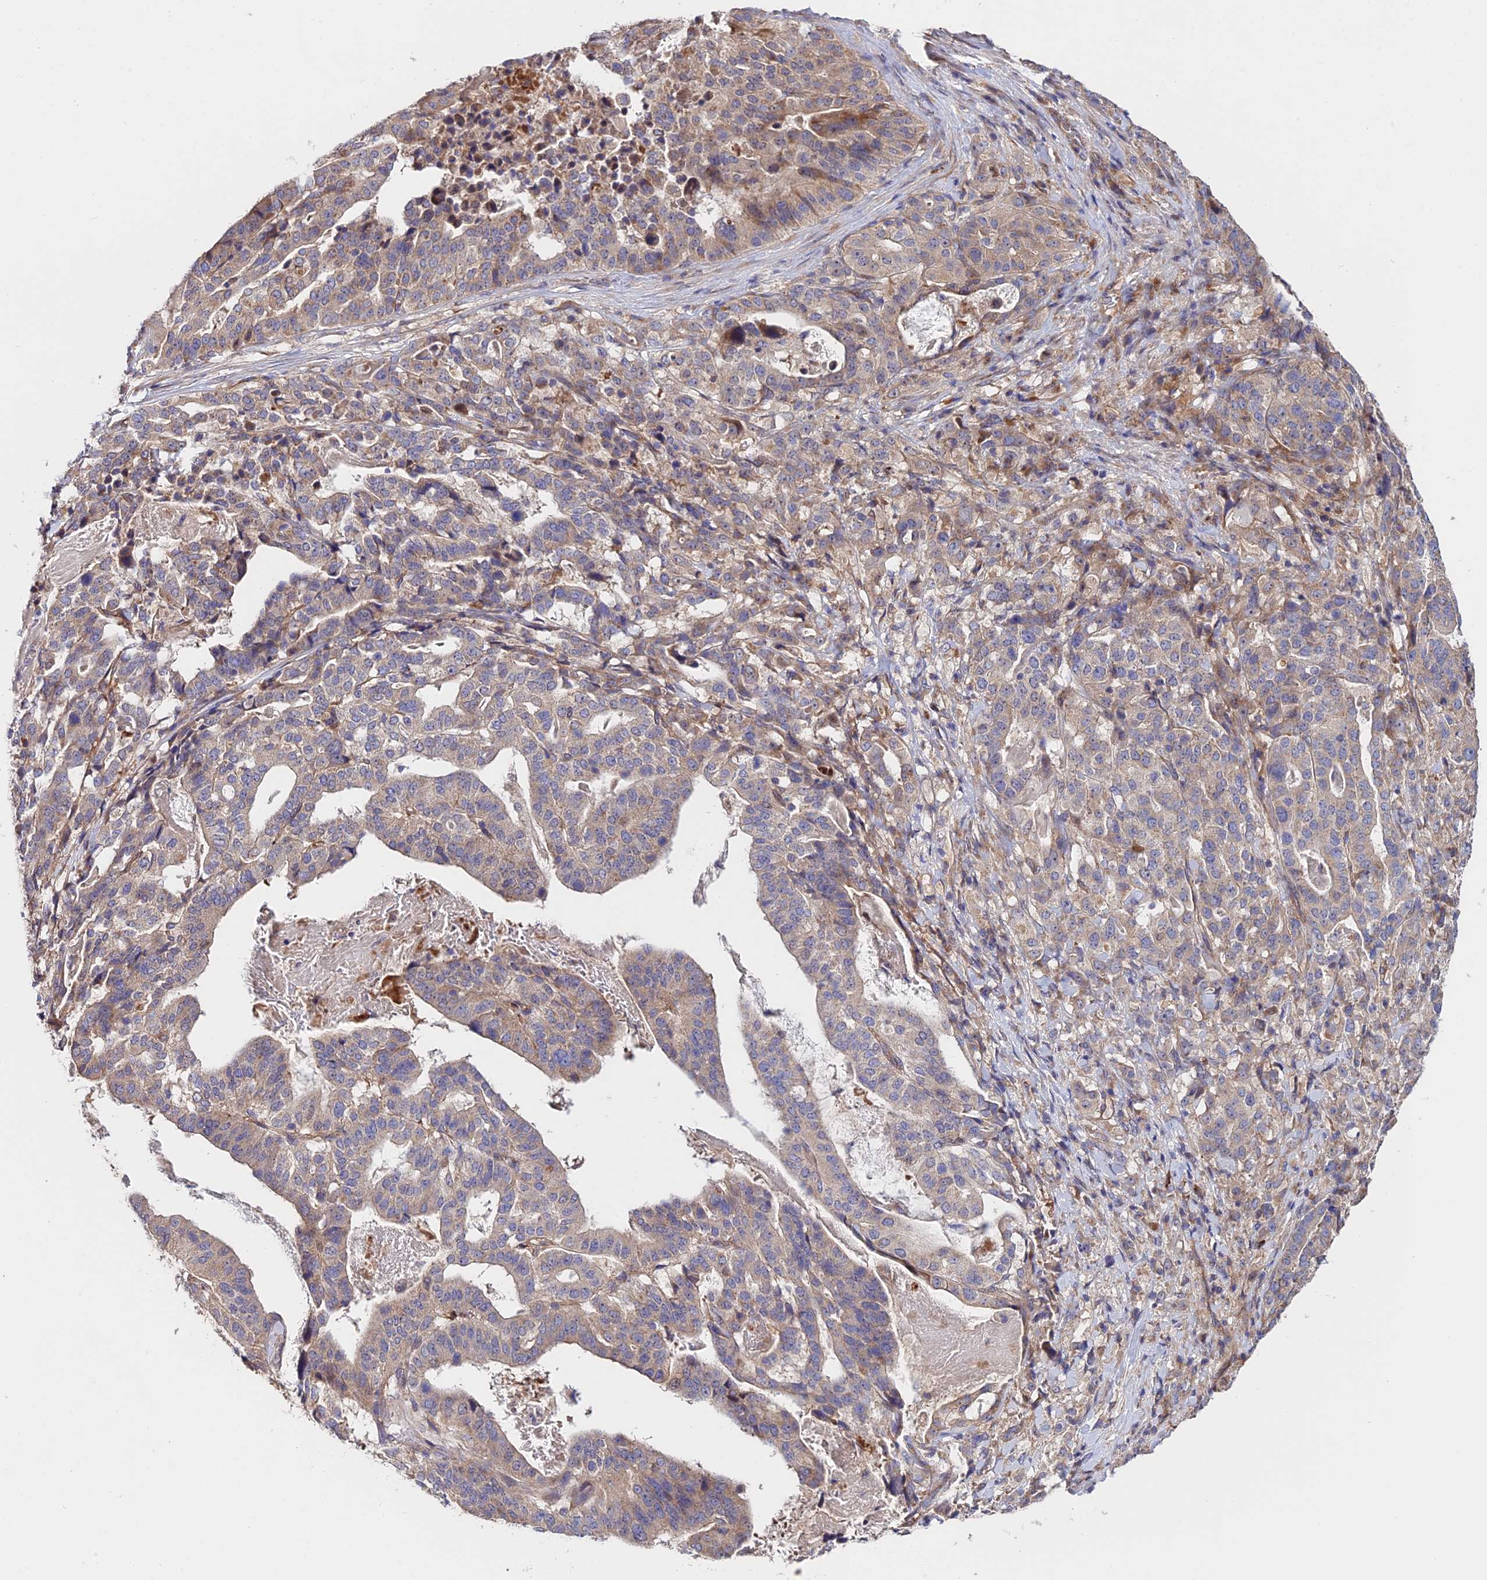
{"staining": {"intensity": "weak", "quantity": "25%-75%", "location": "cytoplasmic/membranous"}, "tissue": "stomach cancer", "cell_type": "Tumor cells", "image_type": "cancer", "snomed": [{"axis": "morphology", "description": "Adenocarcinoma, NOS"}, {"axis": "topography", "description": "Stomach"}], "caption": "A low amount of weak cytoplasmic/membranous positivity is seen in about 25%-75% of tumor cells in adenocarcinoma (stomach) tissue.", "gene": "CDC37L1", "patient": {"sex": "male", "age": 48}}